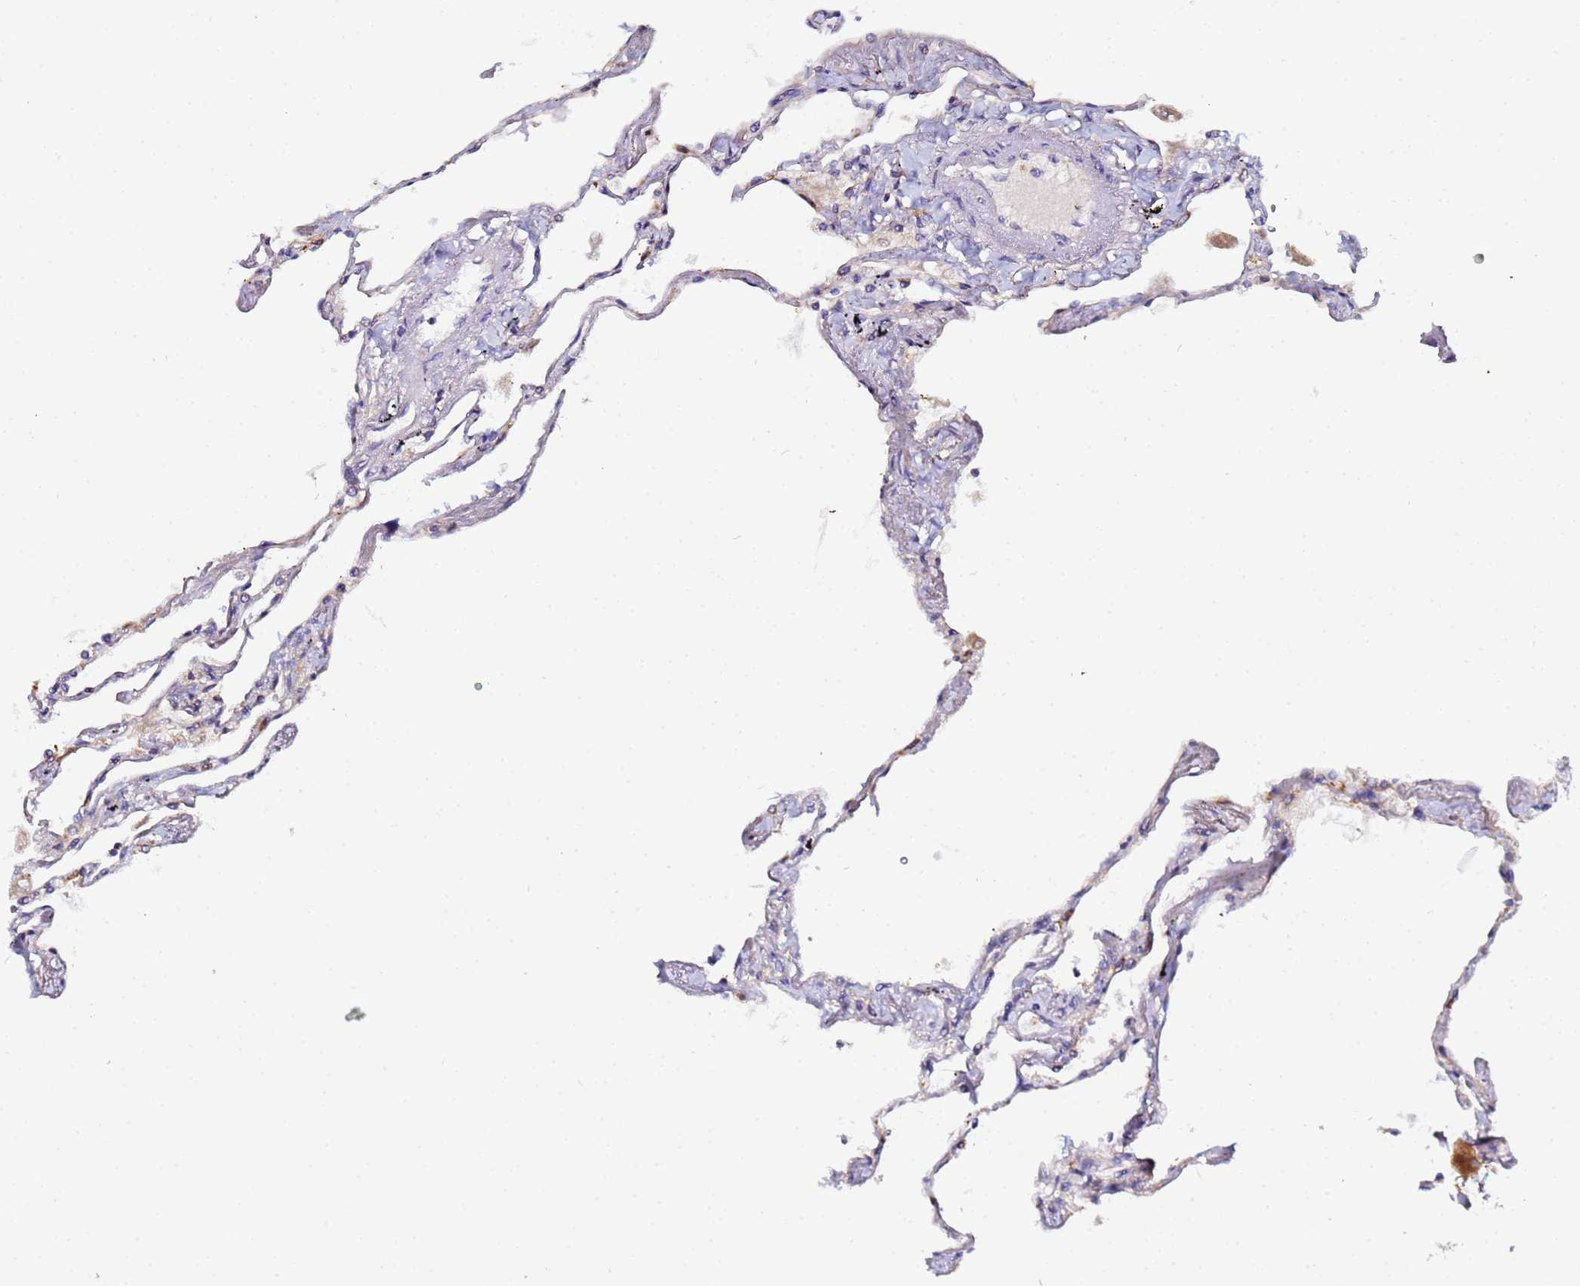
{"staining": {"intensity": "moderate", "quantity": "25%-75%", "location": "cytoplasmic/membranous"}, "tissue": "lung", "cell_type": "Alveolar cells", "image_type": "normal", "snomed": [{"axis": "morphology", "description": "Normal tissue, NOS"}, {"axis": "topography", "description": "Lung"}], "caption": "Protein expression analysis of normal lung reveals moderate cytoplasmic/membranous expression in about 25%-75% of alveolar cells. (Brightfield microscopy of DAB IHC at high magnification).", "gene": "CCDC127", "patient": {"sex": "female", "age": 67}}